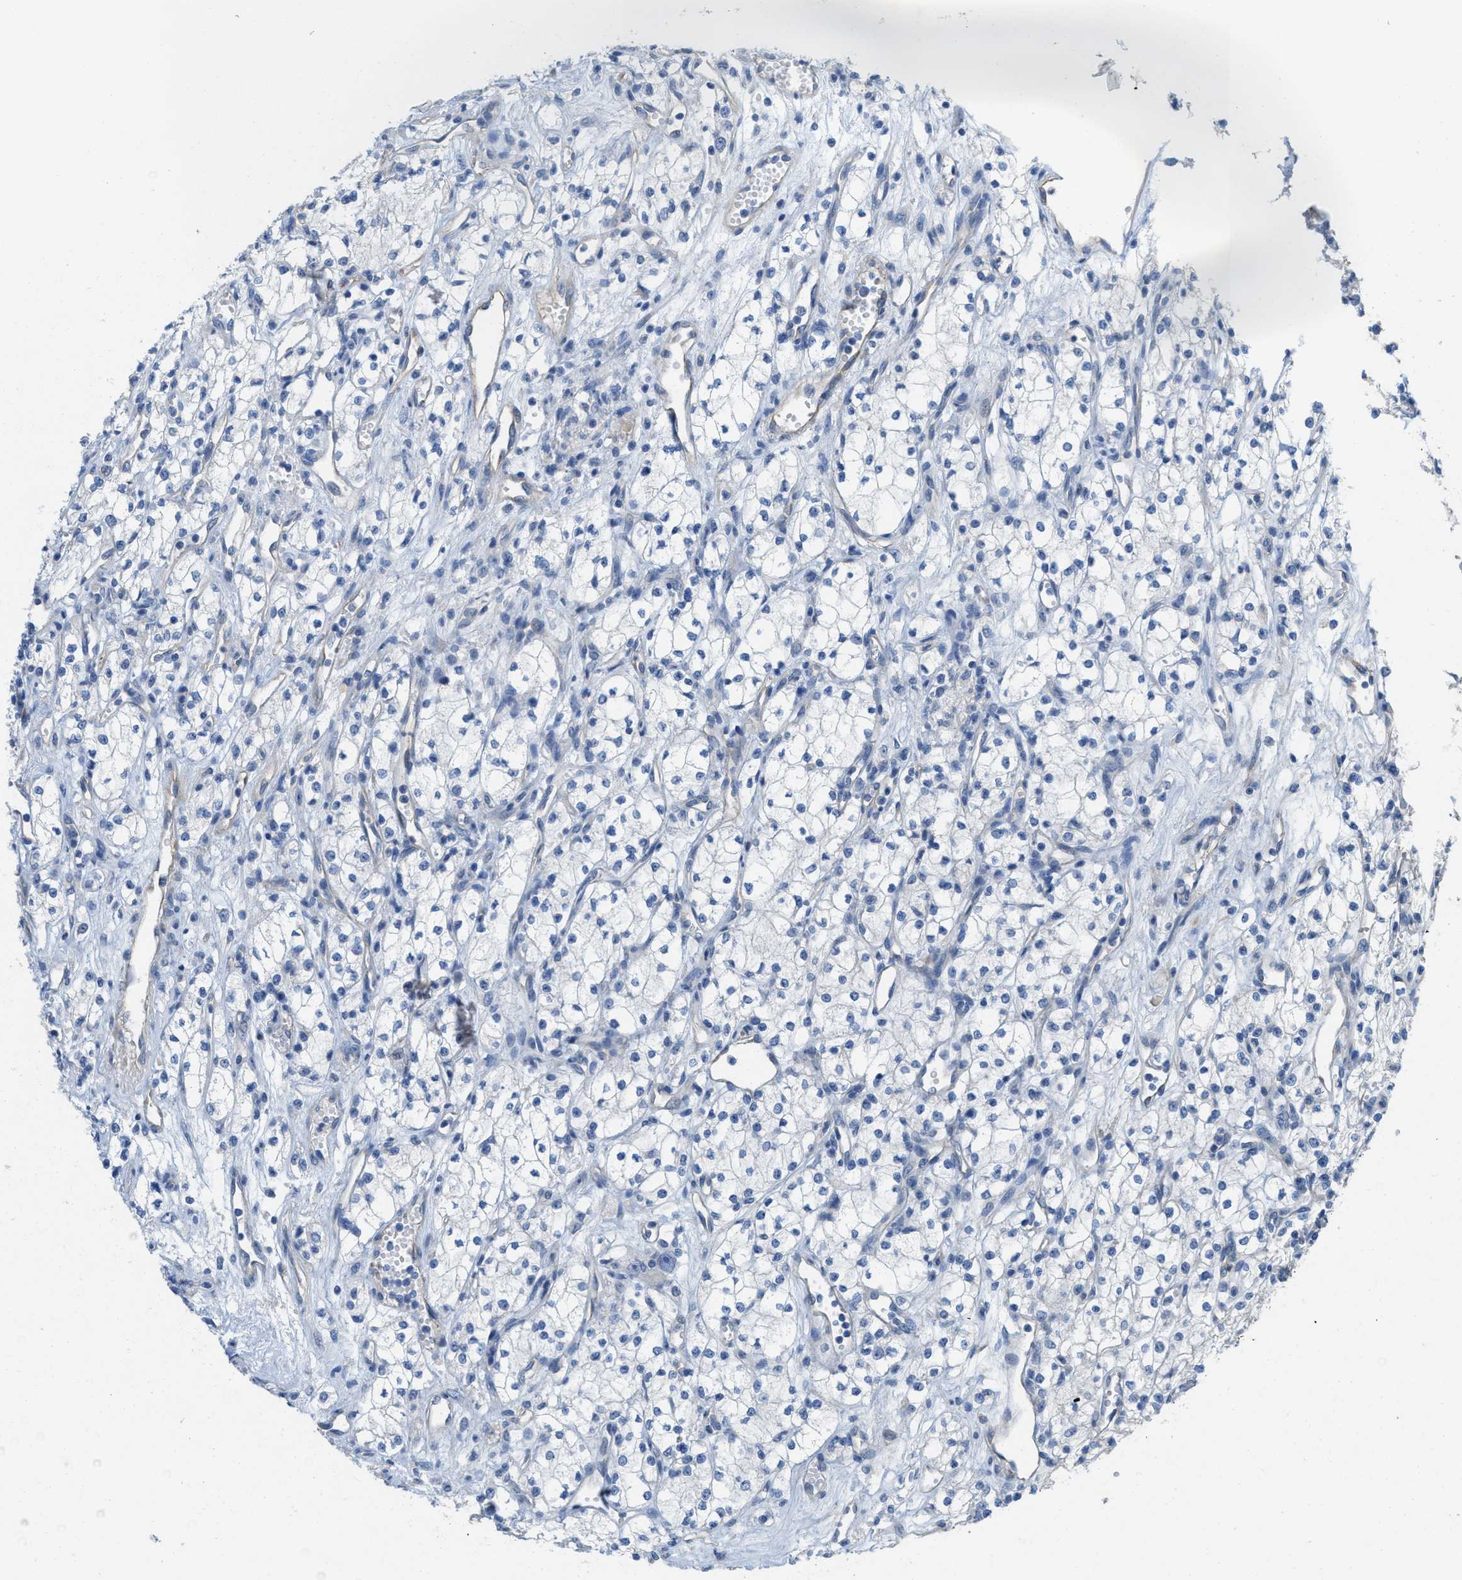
{"staining": {"intensity": "negative", "quantity": "none", "location": "none"}, "tissue": "renal cancer", "cell_type": "Tumor cells", "image_type": "cancer", "snomed": [{"axis": "morphology", "description": "Adenocarcinoma, NOS"}, {"axis": "topography", "description": "Kidney"}], "caption": "An immunohistochemistry (IHC) histopathology image of renal cancer is shown. There is no staining in tumor cells of renal cancer.", "gene": "CPA2", "patient": {"sex": "male", "age": 59}}